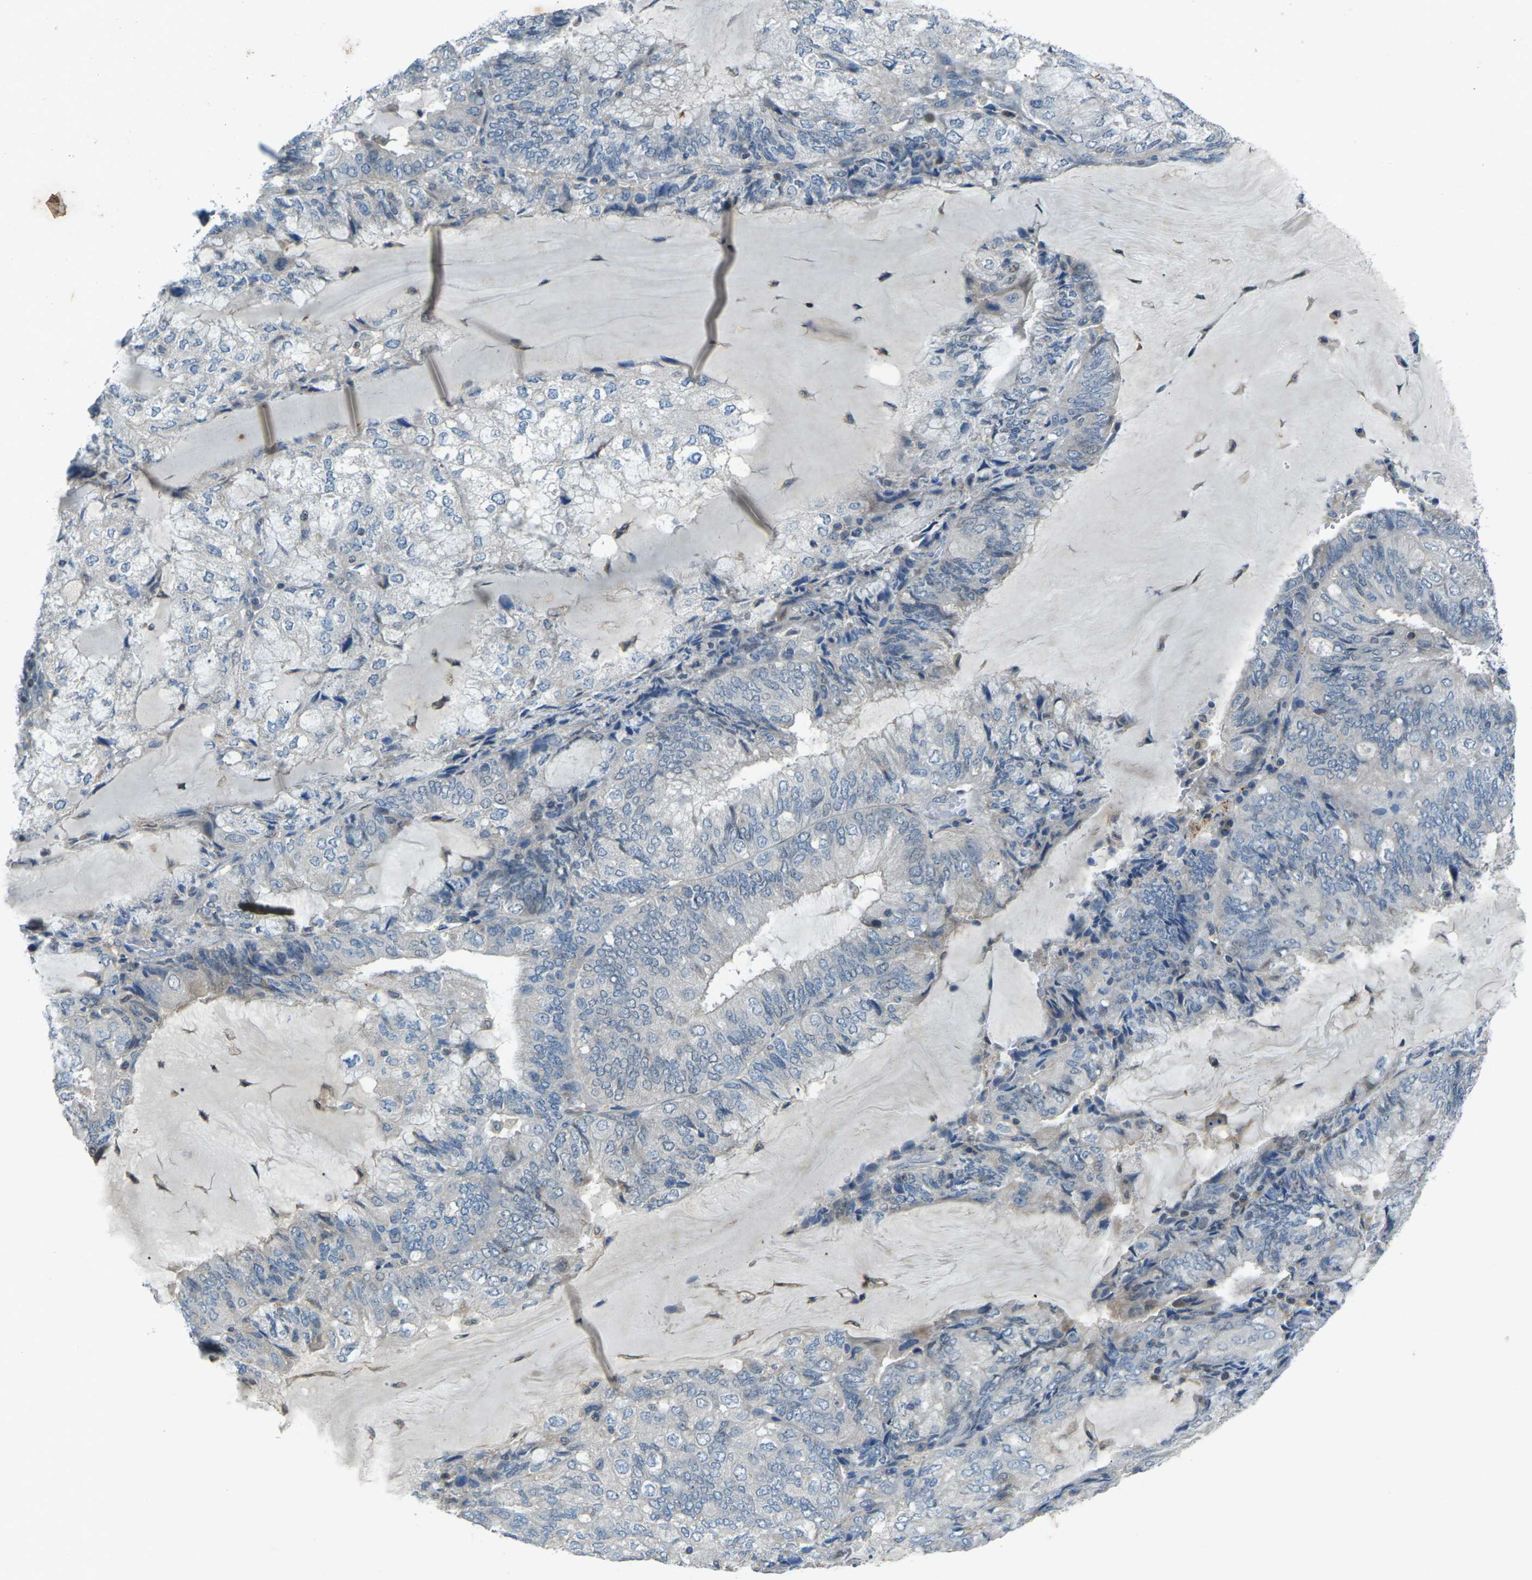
{"staining": {"intensity": "negative", "quantity": "none", "location": "none"}, "tissue": "endometrial cancer", "cell_type": "Tumor cells", "image_type": "cancer", "snomed": [{"axis": "morphology", "description": "Adenocarcinoma, NOS"}, {"axis": "topography", "description": "Endometrium"}], "caption": "DAB immunohistochemical staining of endometrial adenocarcinoma shows no significant expression in tumor cells.", "gene": "SIGLEC14", "patient": {"sex": "female", "age": 81}}